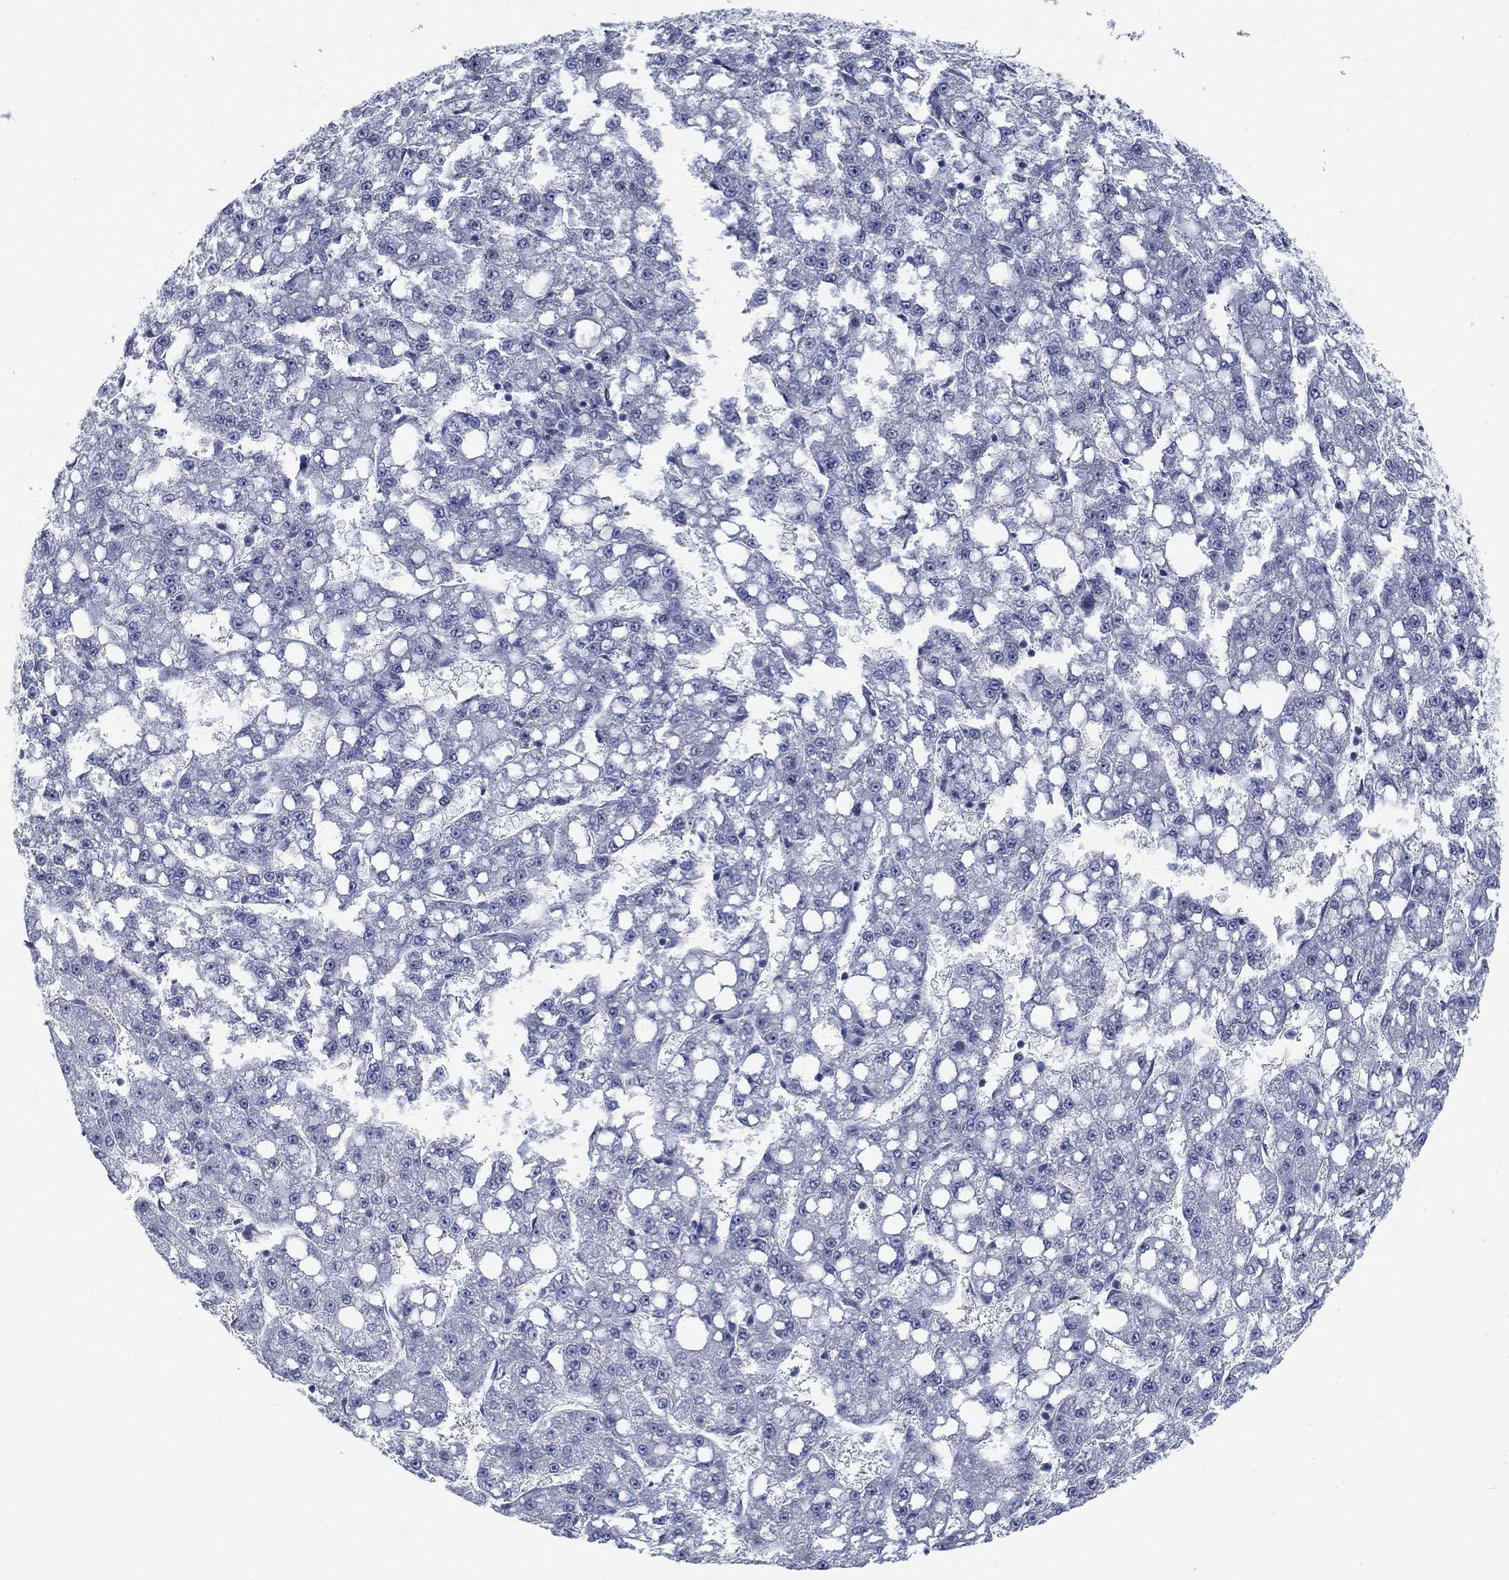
{"staining": {"intensity": "negative", "quantity": "none", "location": "none"}, "tissue": "liver cancer", "cell_type": "Tumor cells", "image_type": "cancer", "snomed": [{"axis": "morphology", "description": "Carcinoma, Hepatocellular, NOS"}, {"axis": "topography", "description": "Liver"}], "caption": "An image of liver cancer (hepatocellular carcinoma) stained for a protein reveals no brown staining in tumor cells. (DAB immunohistochemistry (IHC), high magnification).", "gene": "DNAL1", "patient": {"sex": "female", "age": 65}}